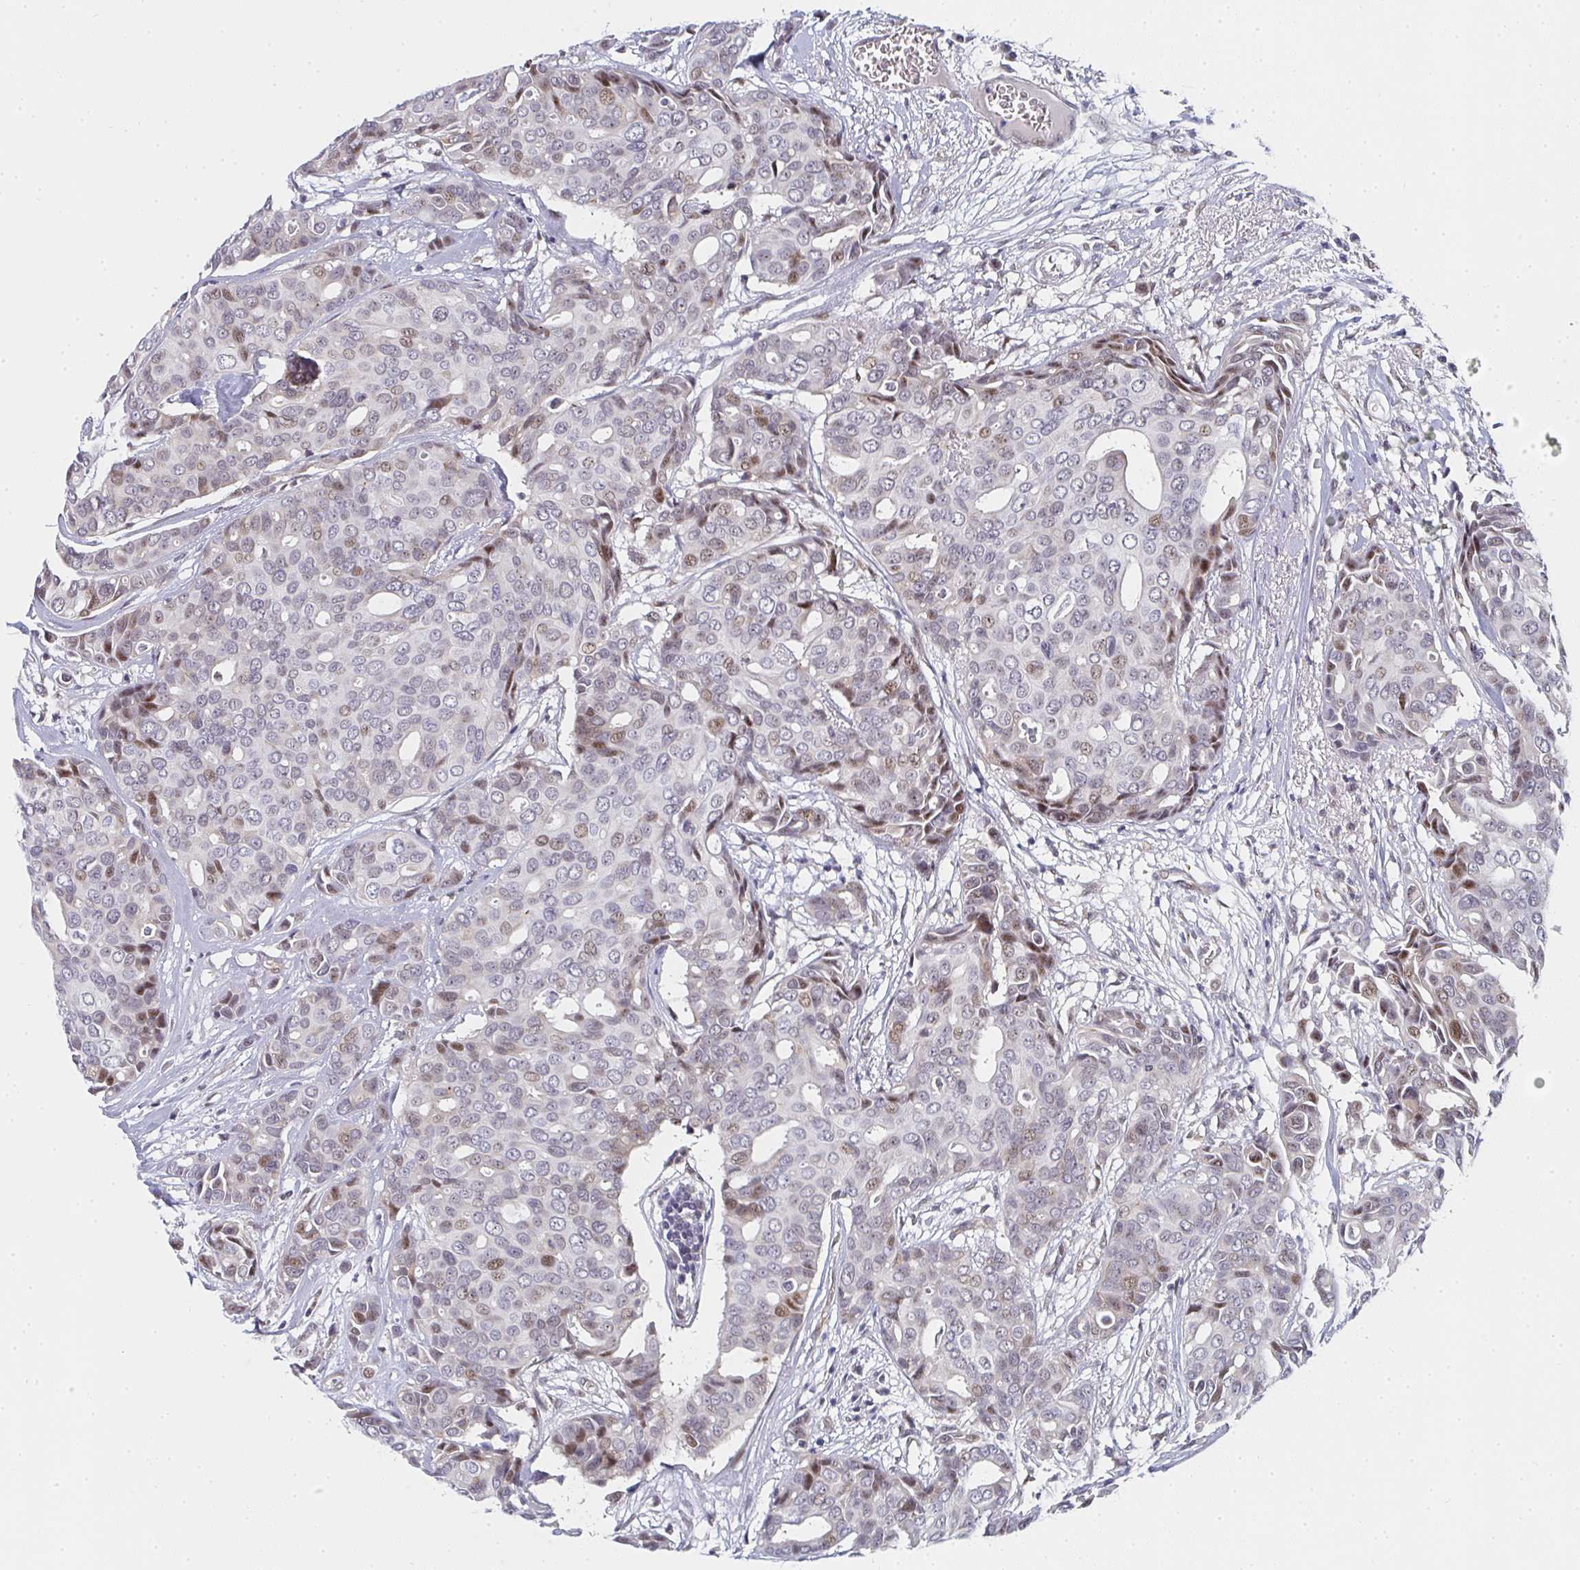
{"staining": {"intensity": "moderate", "quantity": "<25%", "location": "nuclear"}, "tissue": "breast cancer", "cell_type": "Tumor cells", "image_type": "cancer", "snomed": [{"axis": "morphology", "description": "Duct carcinoma"}, {"axis": "topography", "description": "Breast"}], "caption": "Immunohistochemical staining of human breast cancer demonstrates low levels of moderate nuclear protein positivity in approximately <25% of tumor cells.", "gene": "ZIC3", "patient": {"sex": "female", "age": 54}}